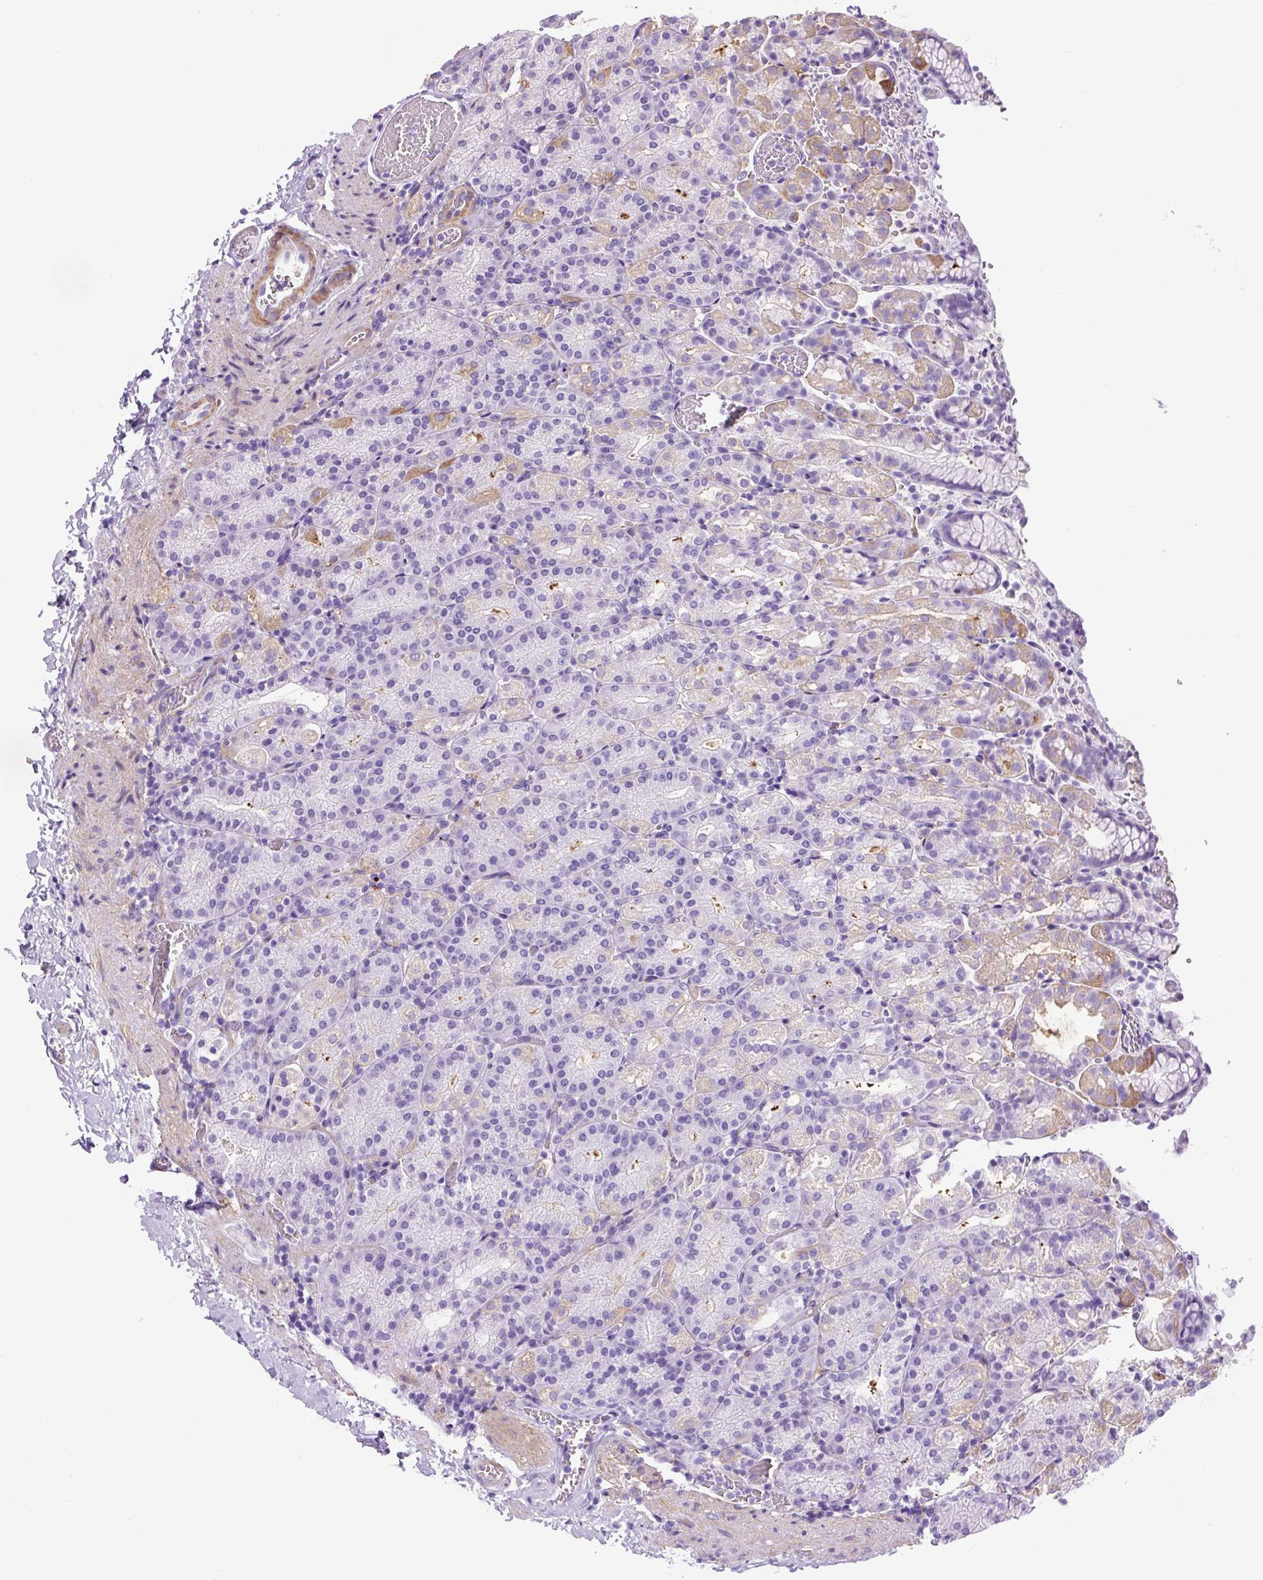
{"staining": {"intensity": "moderate", "quantity": "<25%", "location": "cytoplasmic/membranous"}, "tissue": "stomach", "cell_type": "Glandular cells", "image_type": "normal", "snomed": [{"axis": "morphology", "description": "Normal tissue, NOS"}, {"axis": "topography", "description": "Stomach, upper"}], "caption": "Immunohistochemical staining of unremarkable stomach displays low levels of moderate cytoplasmic/membranous positivity in about <25% of glandular cells. The protein of interest is stained brown, and the nuclei are stained in blue (DAB (3,3'-diaminobenzidine) IHC with brightfield microscopy, high magnification).", "gene": "VWA7", "patient": {"sex": "female", "age": 81}}